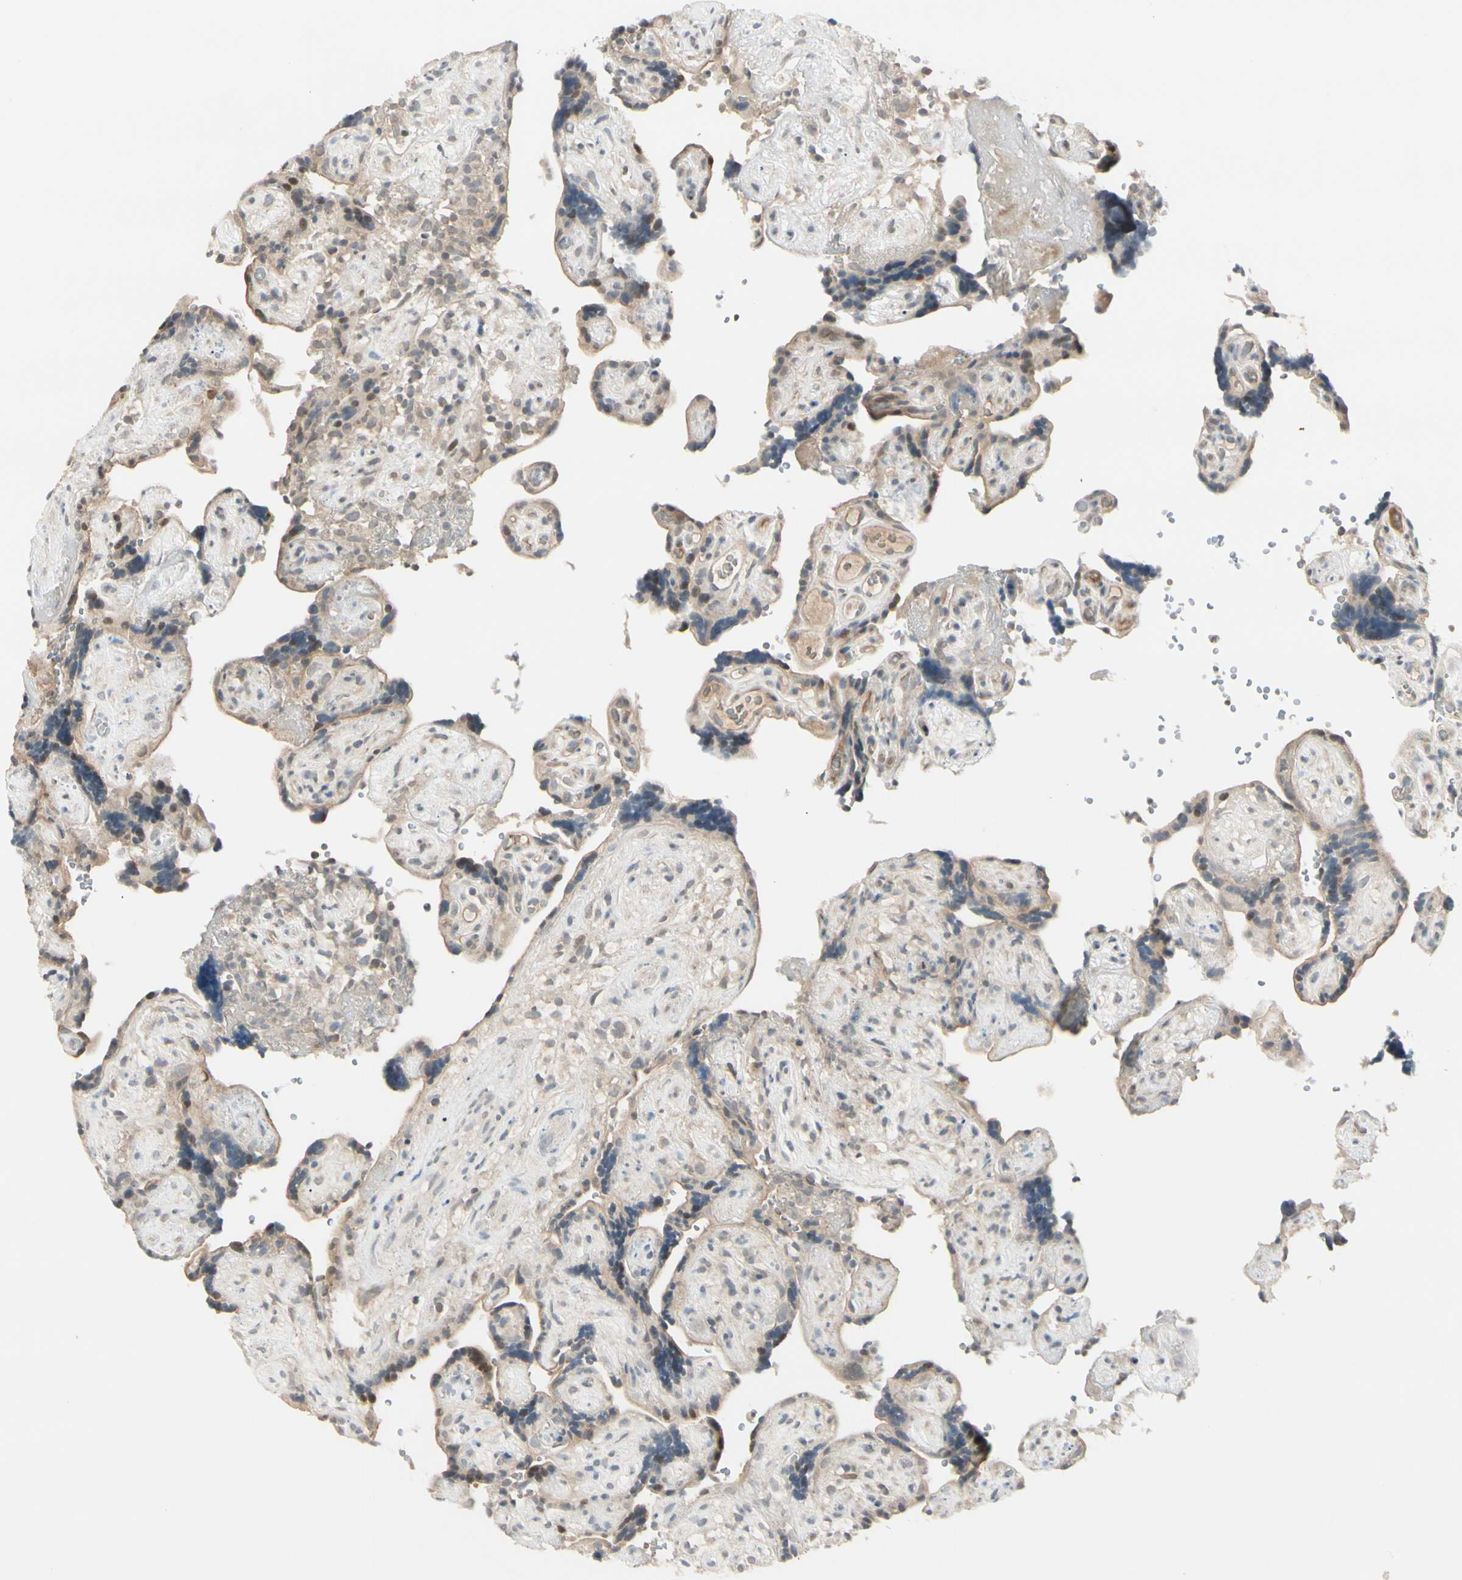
{"staining": {"intensity": "weak", "quantity": "25%-75%", "location": "cytoplasmic/membranous"}, "tissue": "placenta", "cell_type": "Decidual cells", "image_type": "normal", "snomed": [{"axis": "morphology", "description": "Normal tissue, NOS"}, {"axis": "topography", "description": "Placenta"}], "caption": "Protein positivity by immunohistochemistry demonstrates weak cytoplasmic/membranous staining in about 25%-75% of decidual cells in unremarkable placenta.", "gene": "FGF10", "patient": {"sex": "female", "age": 30}}